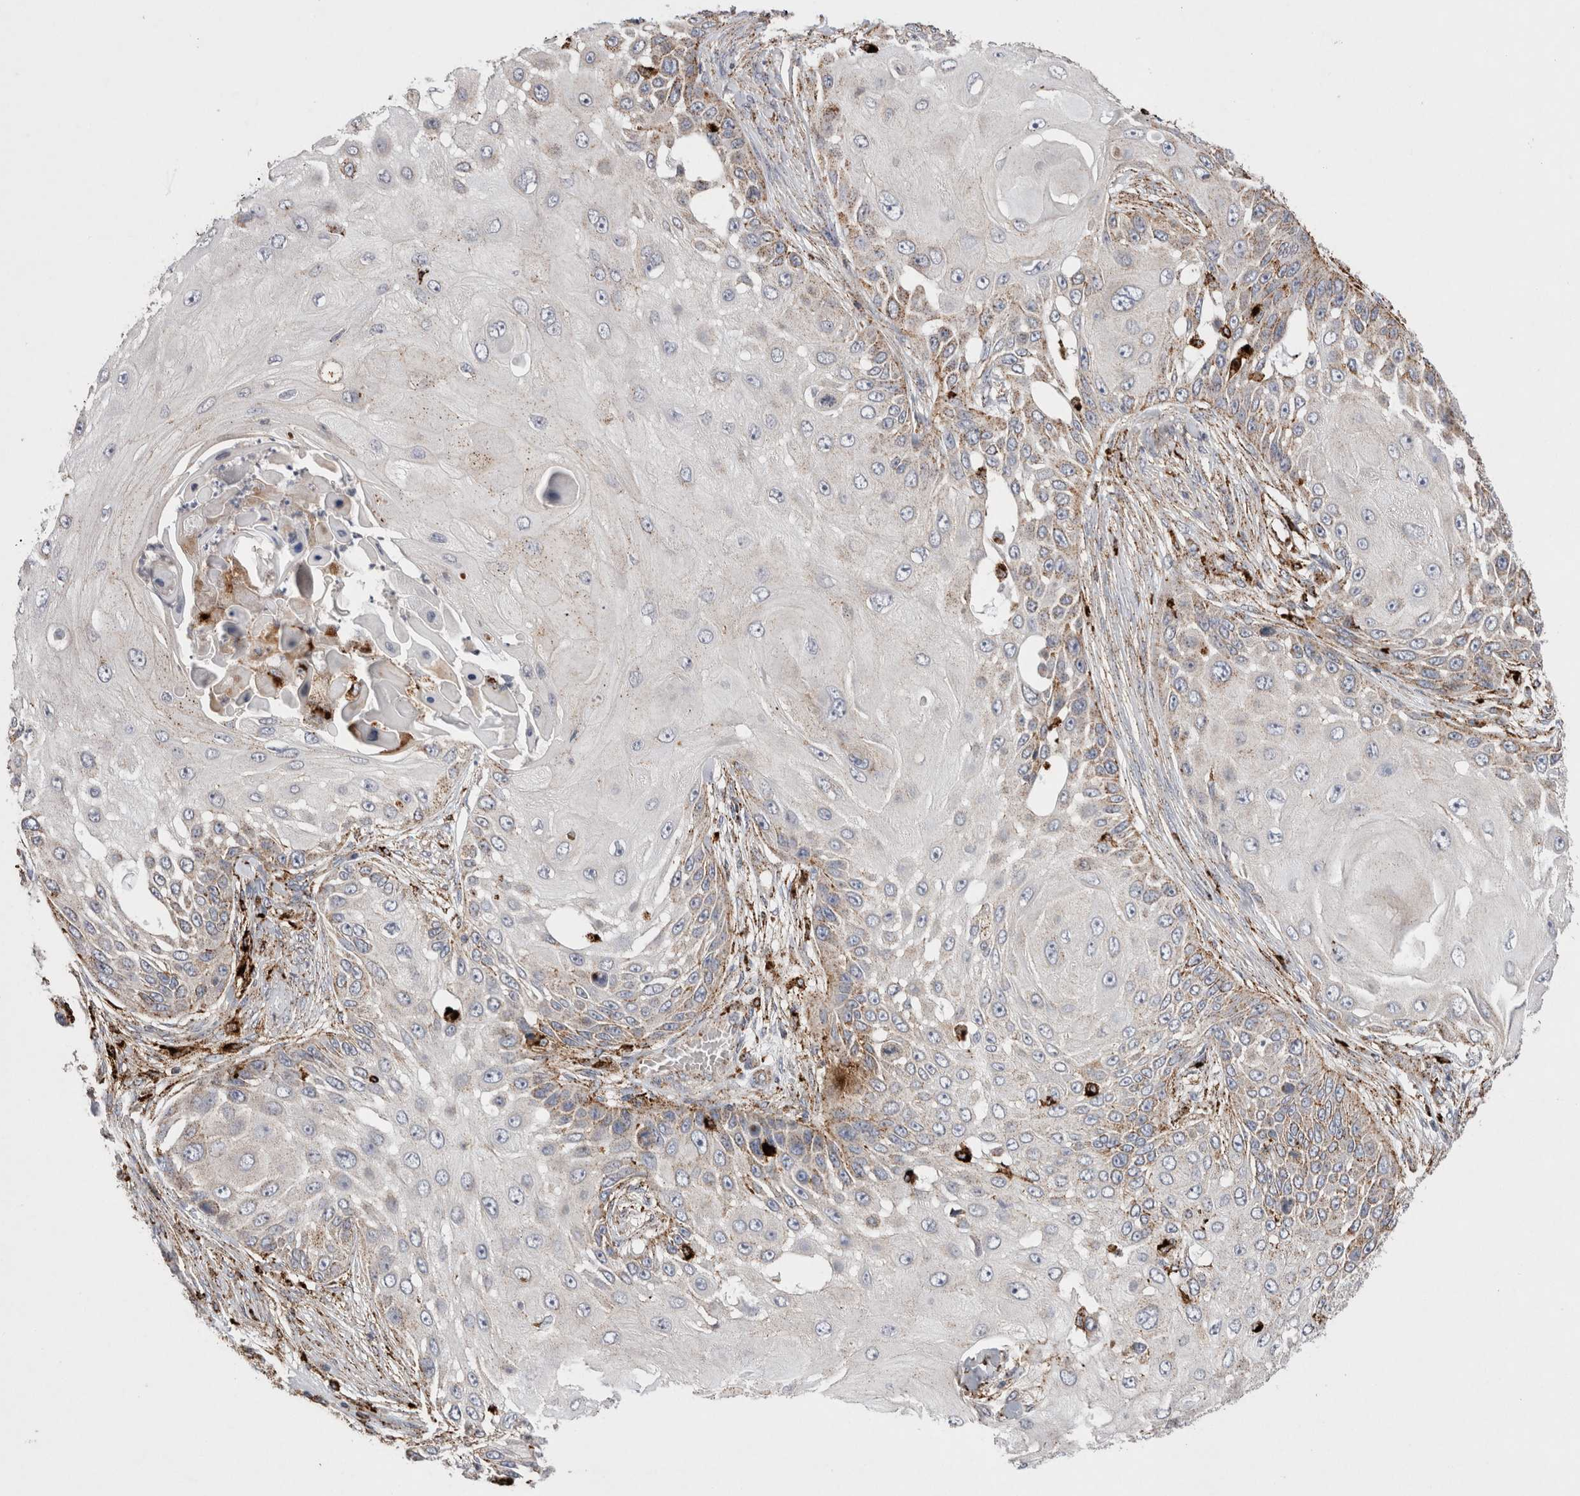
{"staining": {"intensity": "weak", "quantity": "25%-75%", "location": "cytoplasmic/membranous"}, "tissue": "skin cancer", "cell_type": "Tumor cells", "image_type": "cancer", "snomed": [{"axis": "morphology", "description": "Squamous cell carcinoma, NOS"}, {"axis": "topography", "description": "Skin"}], "caption": "Immunohistochemical staining of skin squamous cell carcinoma exhibits low levels of weak cytoplasmic/membranous protein staining in about 25%-75% of tumor cells. (Stains: DAB (3,3'-diaminobenzidine) in brown, nuclei in blue, Microscopy: brightfield microscopy at high magnification).", "gene": "CTSA", "patient": {"sex": "female", "age": 44}}